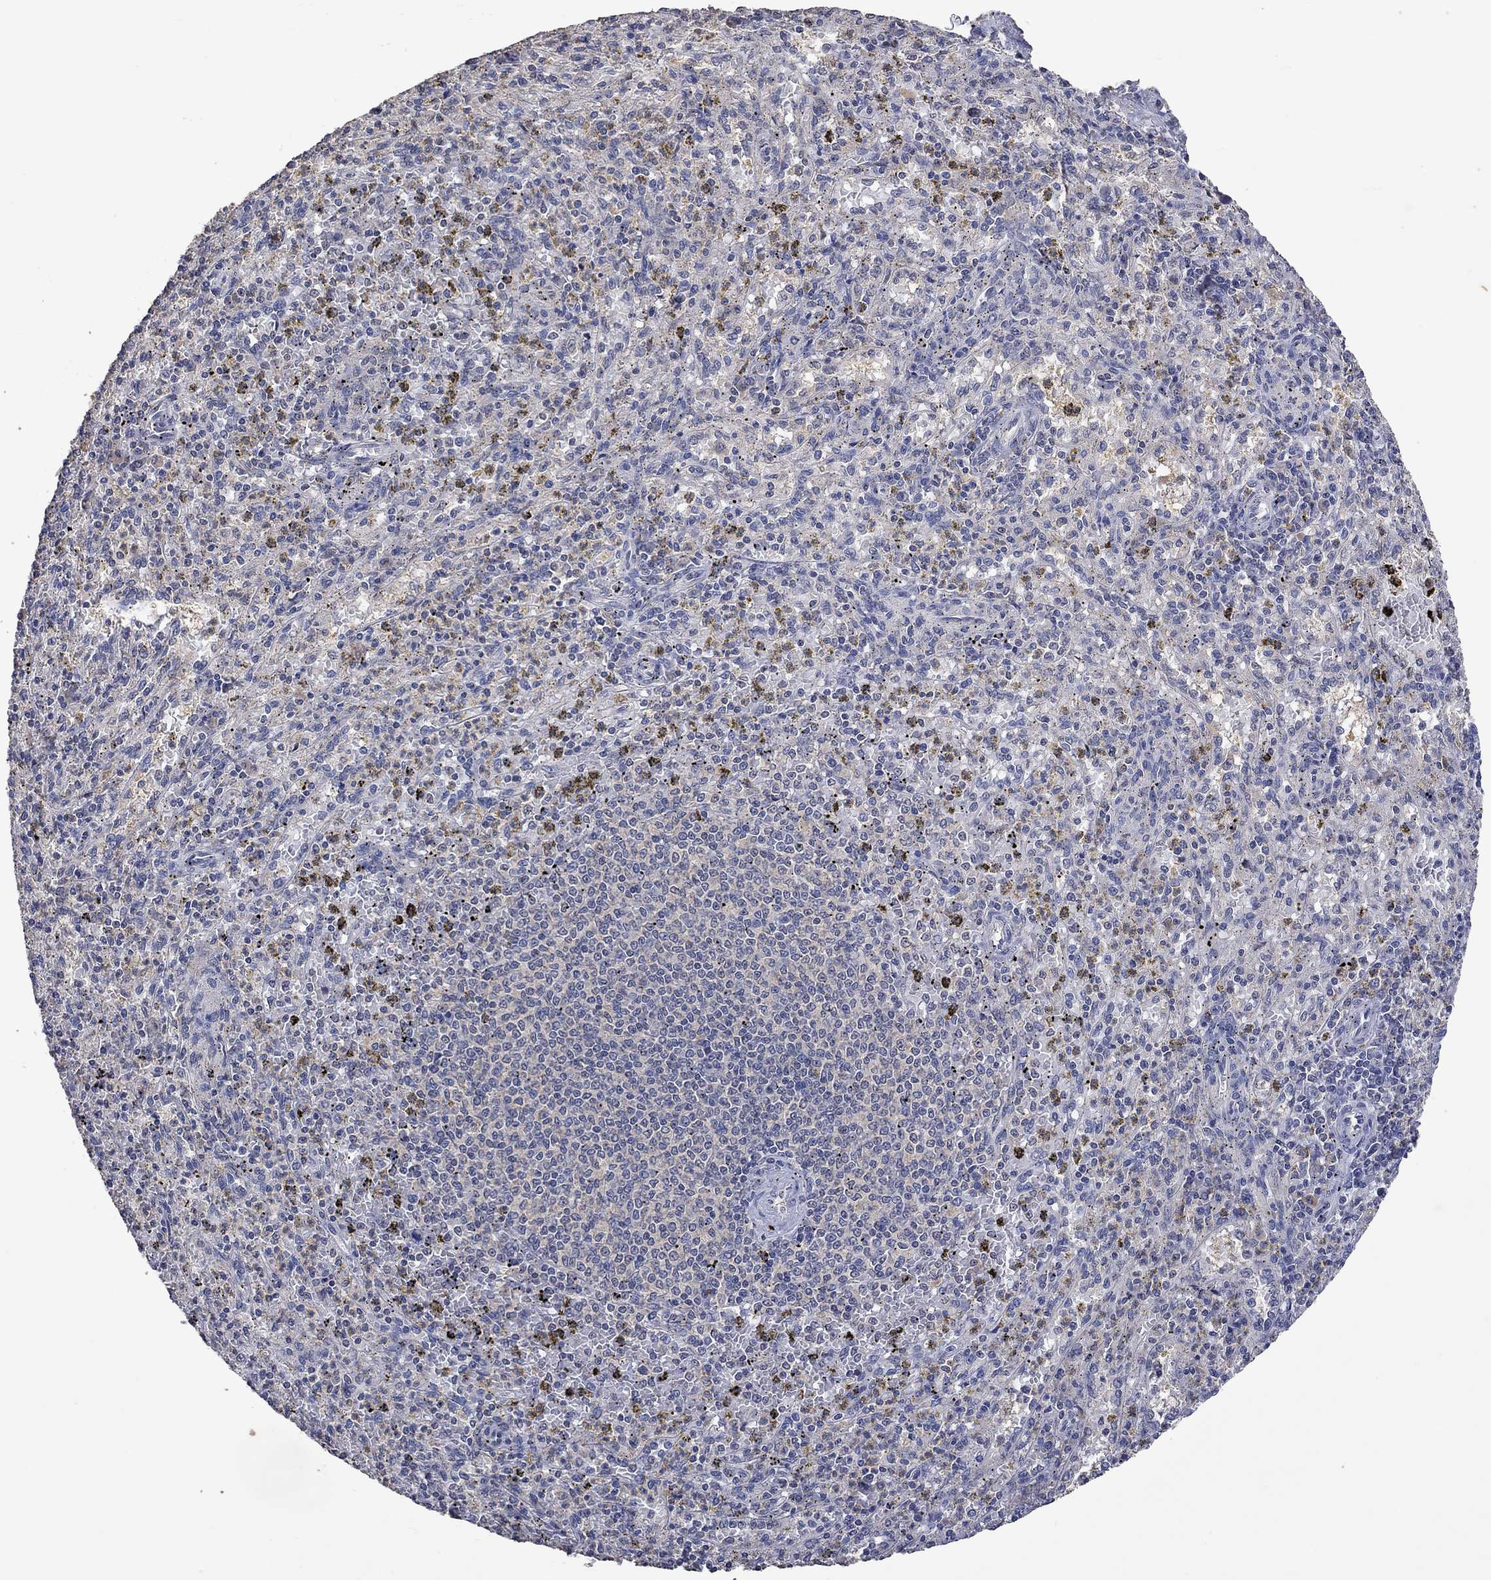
{"staining": {"intensity": "weak", "quantity": "<25%", "location": "cytoplasmic/membranous"}, "tissue": "spleen", "cell_type": "Cells in red pulp", "image_type": "normal", "snomed": [{"axis": "morphology", "description": "Normal tissue, NOS"}, {"axis": "topography", "description": "Spleen"}], "caption": "High magnification brightfield microscopy of unremarkable spleen stained with DAB (brown) and counterstained with hematoxylin (blue): cells in red pulp show no significant expression.", "gene": "PTPN20", "patient": {"sex": "male", "age": 60}}